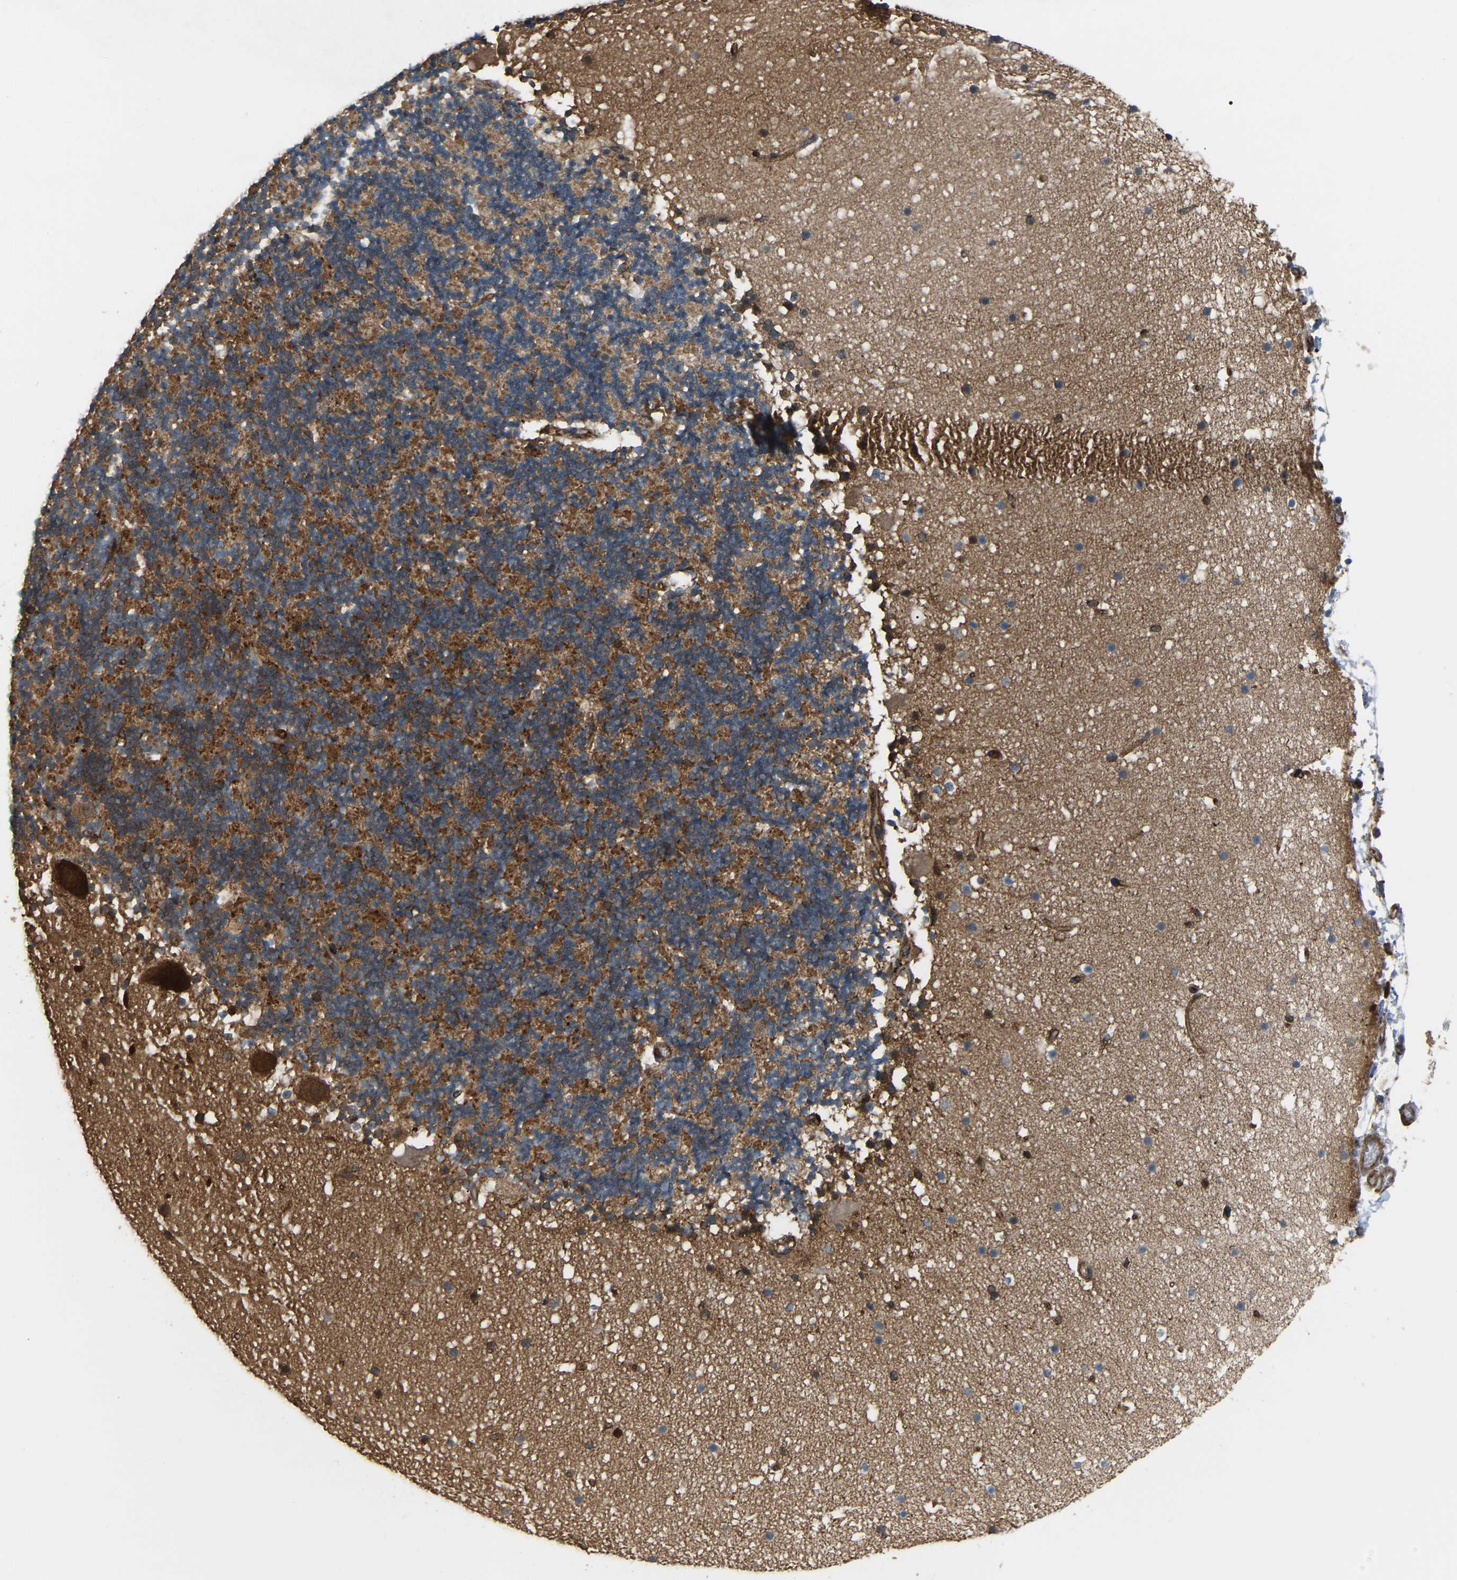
{"staining": {"intensity": "strong", "quantity": "25%-75%", "location": "cytoplasmic/membranous"}, "tissue": "cerebellum", "cell_type": "Cells in granular layer", "image_type": "normal", "snomed": [{"axis": "morphology", "description": "Normal tissue, NOS"}, {"axis": "topography", "description": "Cerebellum"}], "caption": "Human cerebellum stained with a protein marker exhibits strong staining in cells in granular layer.", "gene": "PICALM", "patient": {"sex": "male", "age": 57}}